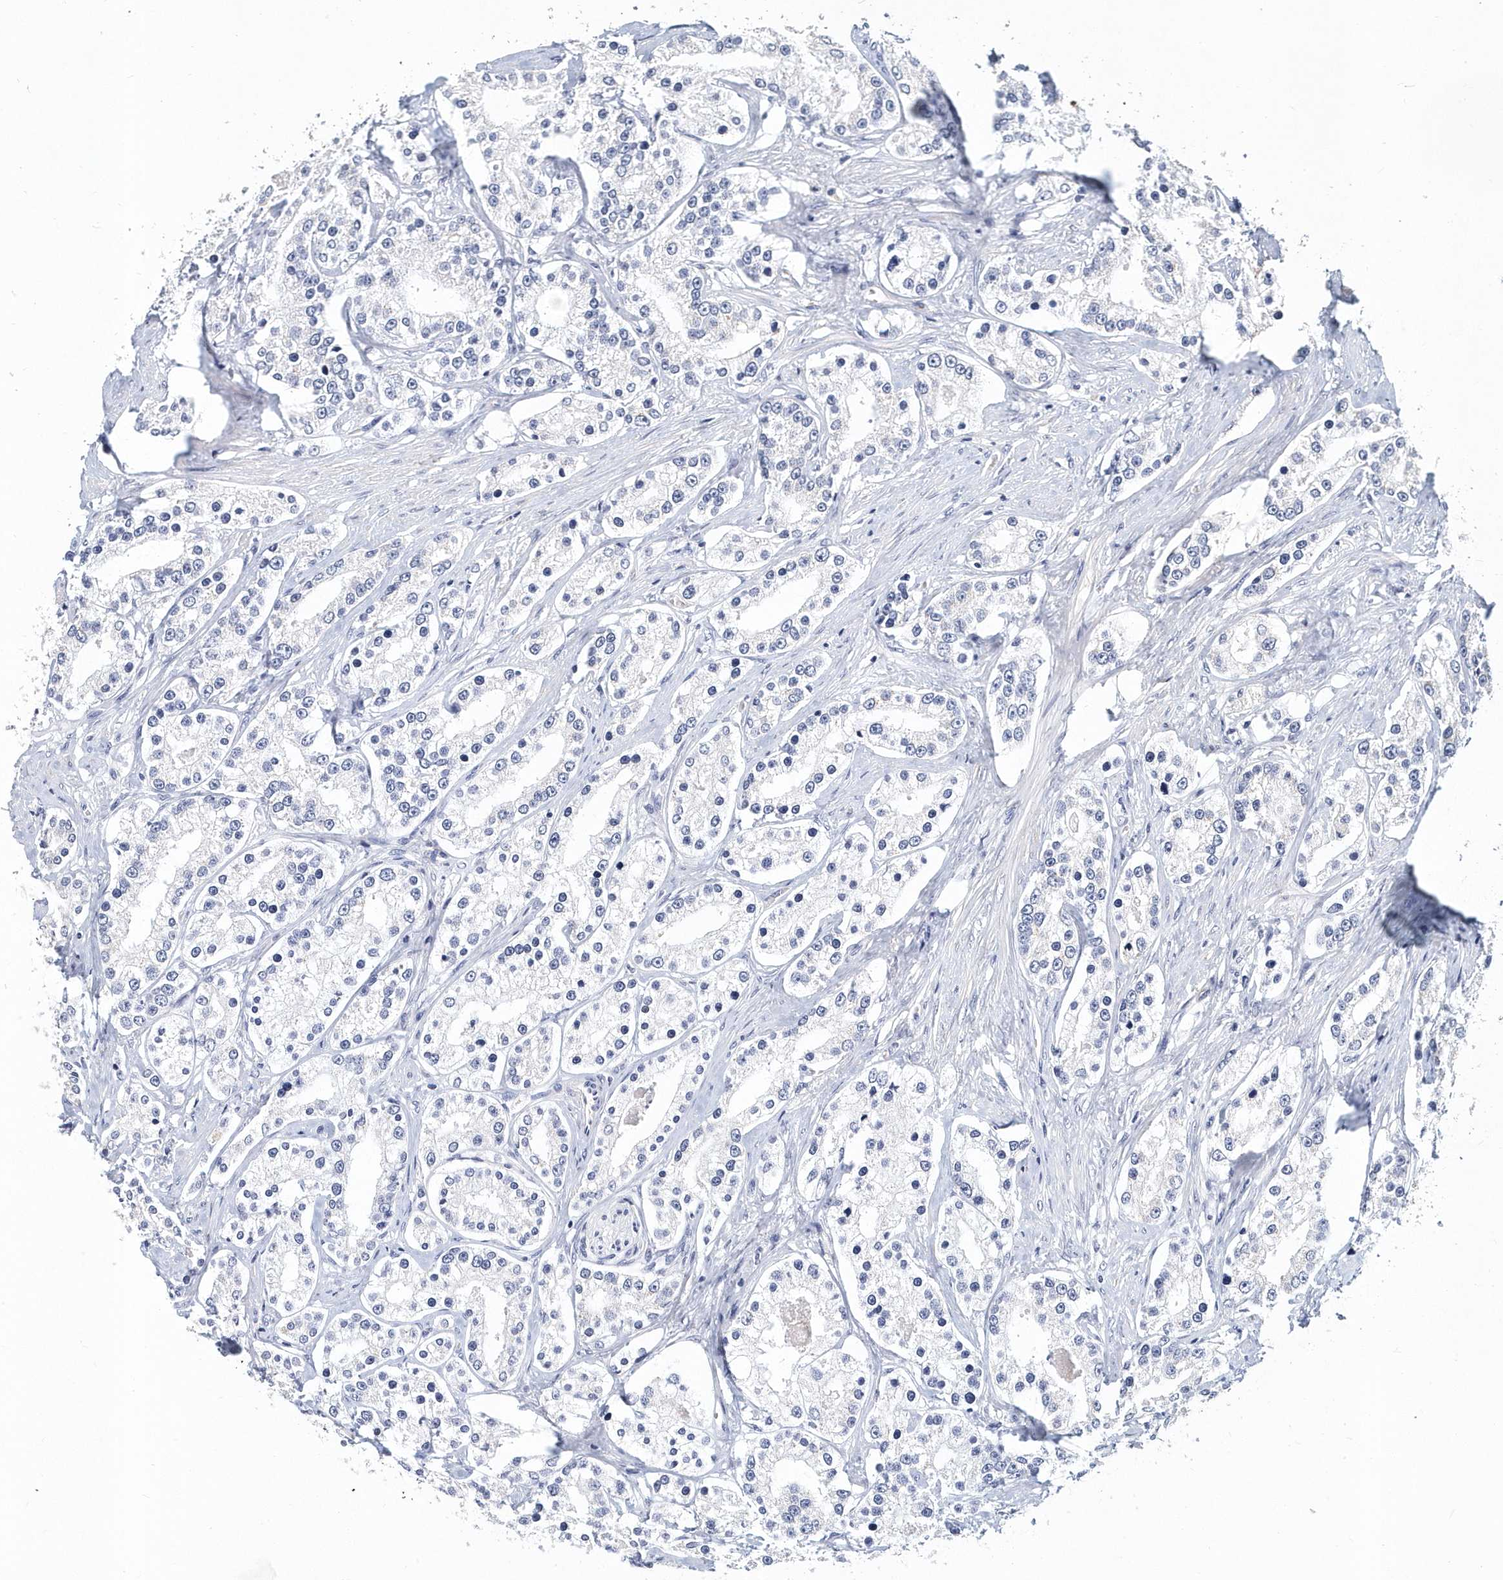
{"staining": {"intensity": "negative", "quantity": "none", "location": "none"}, "tissue": "prostate cancer", "cell_type": "Tumor cells", "image_type": "cancer", "snomed": [{"axis": "morphology", "description": "Normal tissue, NOS"}, {"axis": "morphology", "description": "Adenocarcinoma, High grade"}, {"axis": "topography", "description": "Prostate"}], "caption": "DAB immunohistochemical staining of prostate cancer displays no significant staining in tumor cells.", "gene": "ITGA2B", "patient": {"sex": "male", "age": 83}}